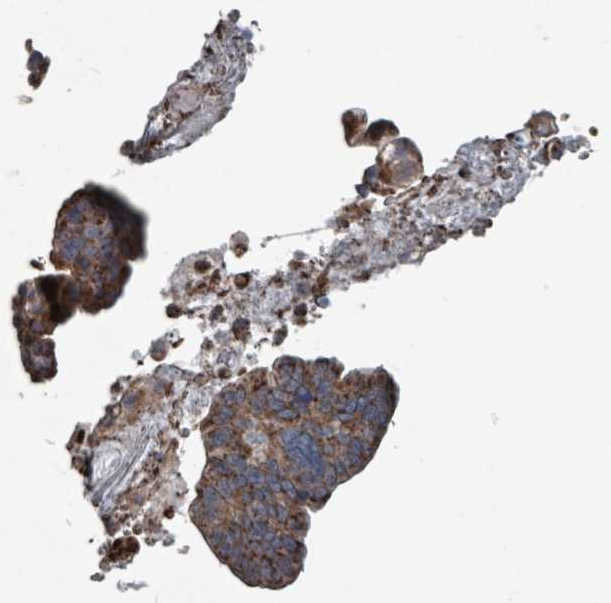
{"staining": {"intensity": "strong", "quantity": ">75%", "location": "cytoplasmic/membranous"}, "tissue": "ovarian cancer", "cell_type": "Tumor cells", "image_type": "cancer", "snomed": [{"axis": "morphology", "description": "Cystadenocarcinoma, serous, NOS"}, {"axis": "topography", "description": "Ovary"}], "caption": "This is a photomicrograph of IHC staining of ovarian cancer, which shows strong staining in the cytoplasmic/membranous of tumor cells.", "gene": "MRPL4", "patient": {"sex": "female", "age": 56}}